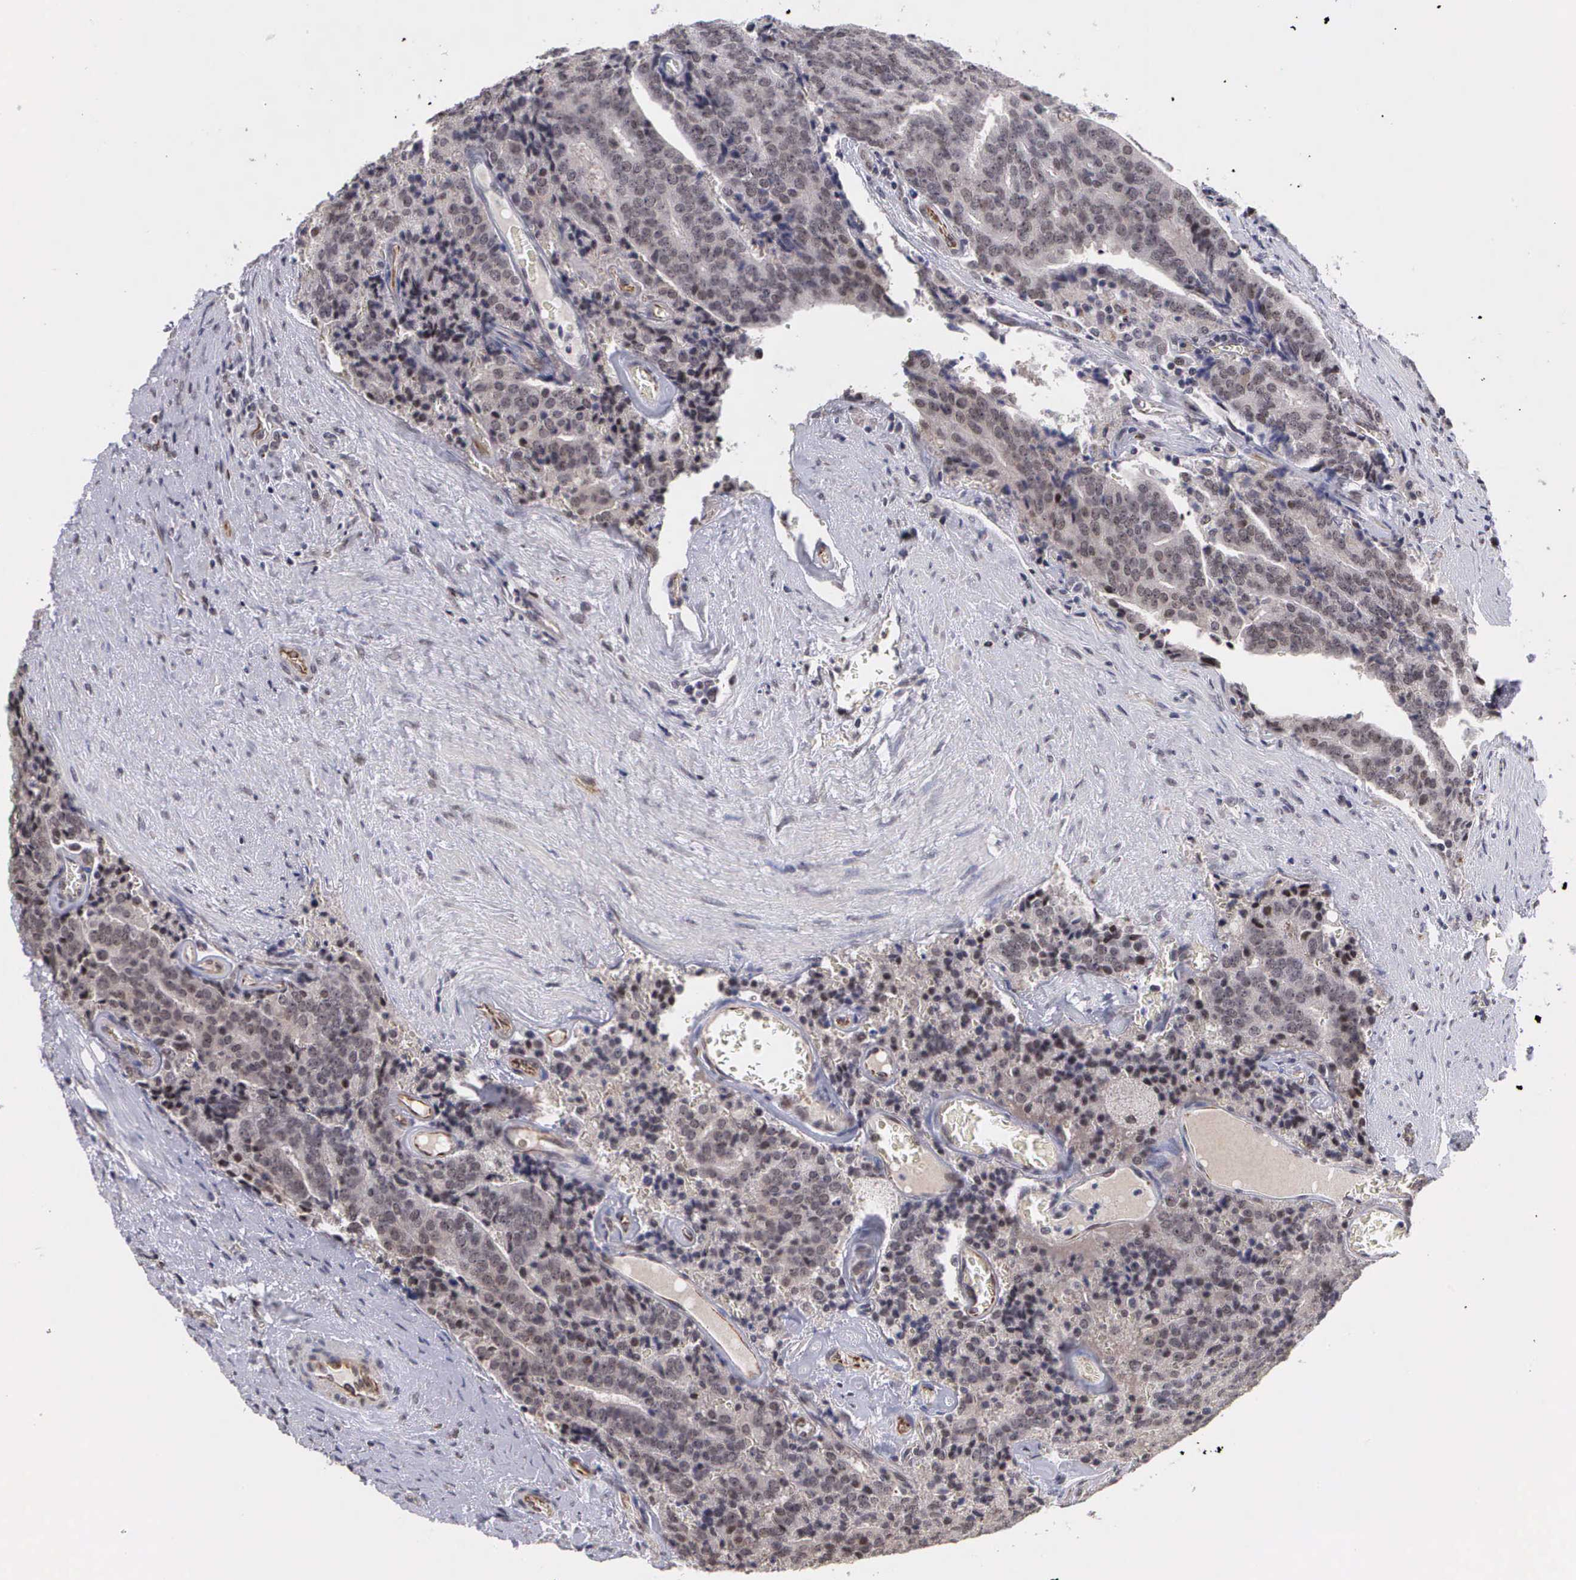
{"staining": {"intensity": "weak", "quantity": ">75%", "location": "cytoplasmic/membranous"}, "tissue": "prostate cancer", "cell_type": "Tumor cells", "image_type": "cancer", "snomed": [{"axis": "morphology", "description": "Adenocarcinoma, Medium grade"}, {"axis": "topography", "description": "Prostate"}], "caption": "An IHC micrograph of tumor tissue is shown. Protein staining in brown shows weak cytoplasmic/membranous positivity in prostate cancer (medium-grade adenocarcinoma) within tumor cells.", "gene": "MORC2", "patient": {"sex": "male", "age": 65}}